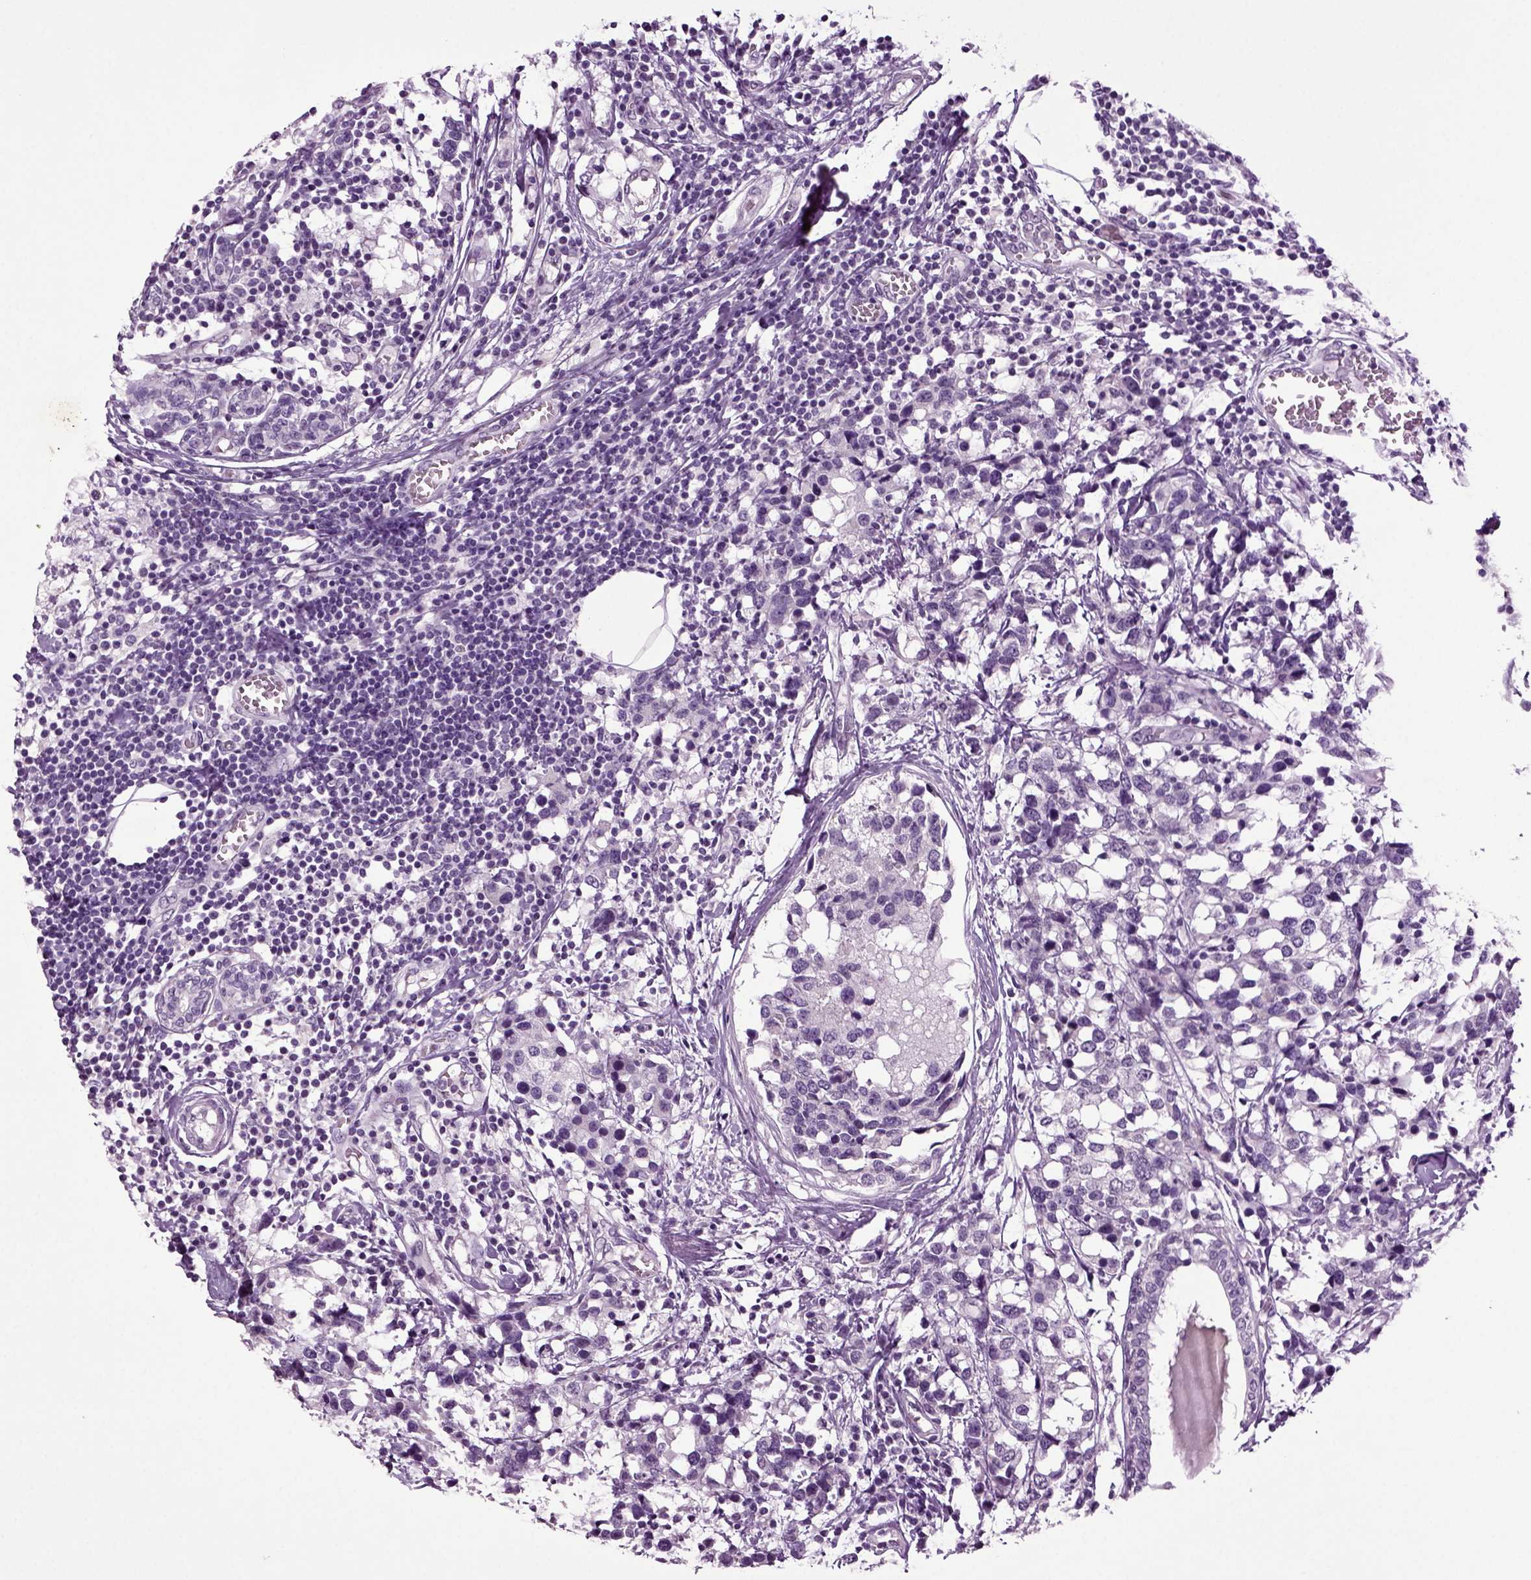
{"staining": {"intensity": "negative", "quantity": "none", "location": "none"}, "tissue": "breast cancer", "cell_type": "Tumor cells", "image_type": "cancer", "snomed": [{"axis": "morphology", "description": "Lobular carcinoma"}, {"axis": "topography", "description": "Breast"}], "caption": "Micrograph shows no protein expression in tumor cells of breast lobular carcinoma tissue. (Stains: DAB immunohistochemistry (IHC) with hematoxylin counter stain, Microscopy: brightfield microscopy at high magnification).", "gene": "SLC17A6", "patient": {"sex": "female", "age": 59}}